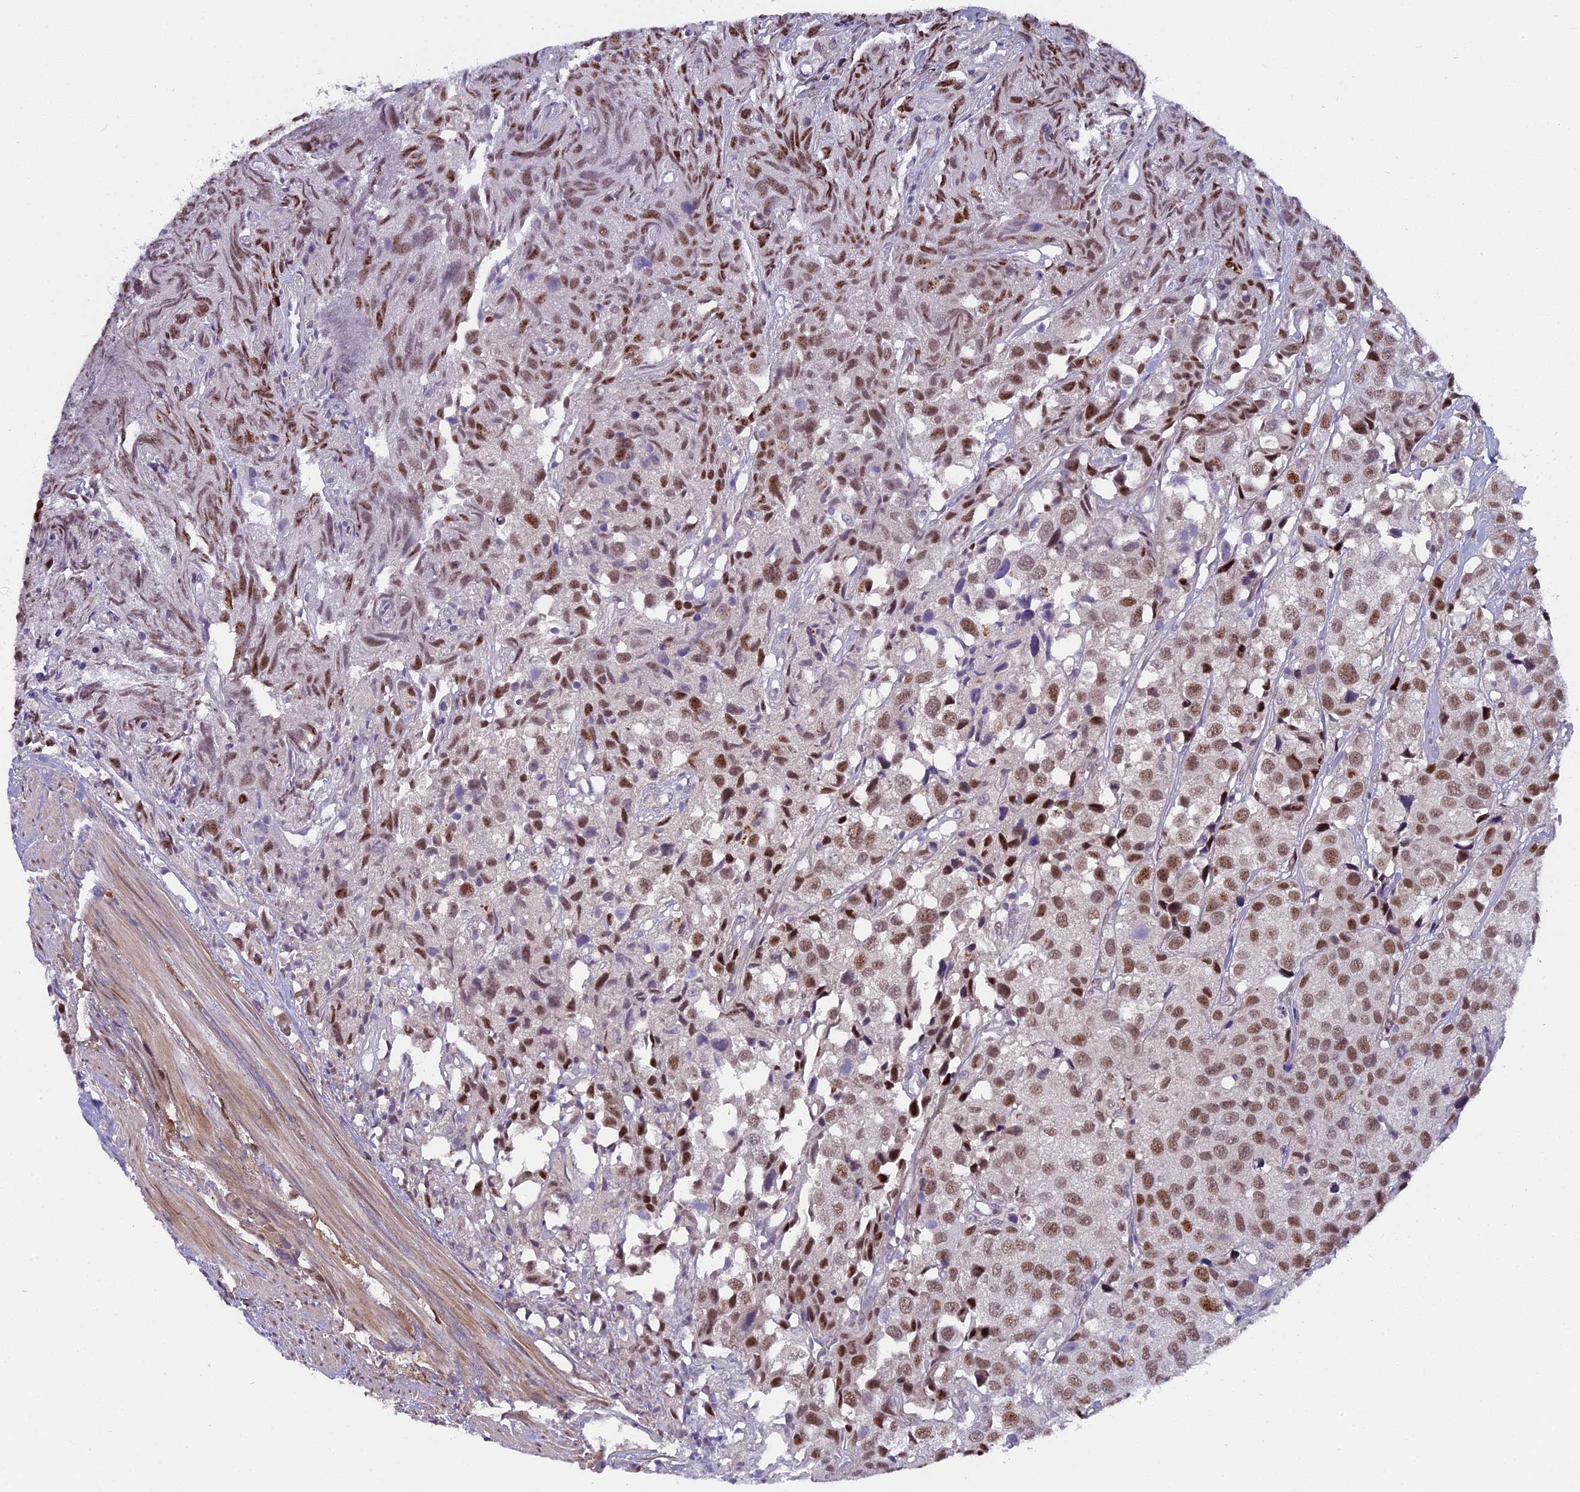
{"staining": {"intensity": "moderate", "quantity": ">75%", "location": "nuclear"}, "tissue": "urothelial cancer", "cell_type": "Tumor cells", "image_type": "cancer", "snomed": [{"axis": "morphology", "description": "Urothelial carcinoma, High grade"}, {"axis": "topography", "description": "Urinary bladder"}], "caption": "Immunohistochemistry of human urothelial carcinoma (high-grade) shows medium levels of moderate nuclear expression in about >75% of tumor cells.", "gene": "PYGO1", "patient": {"sex": "female", "age": 75}}